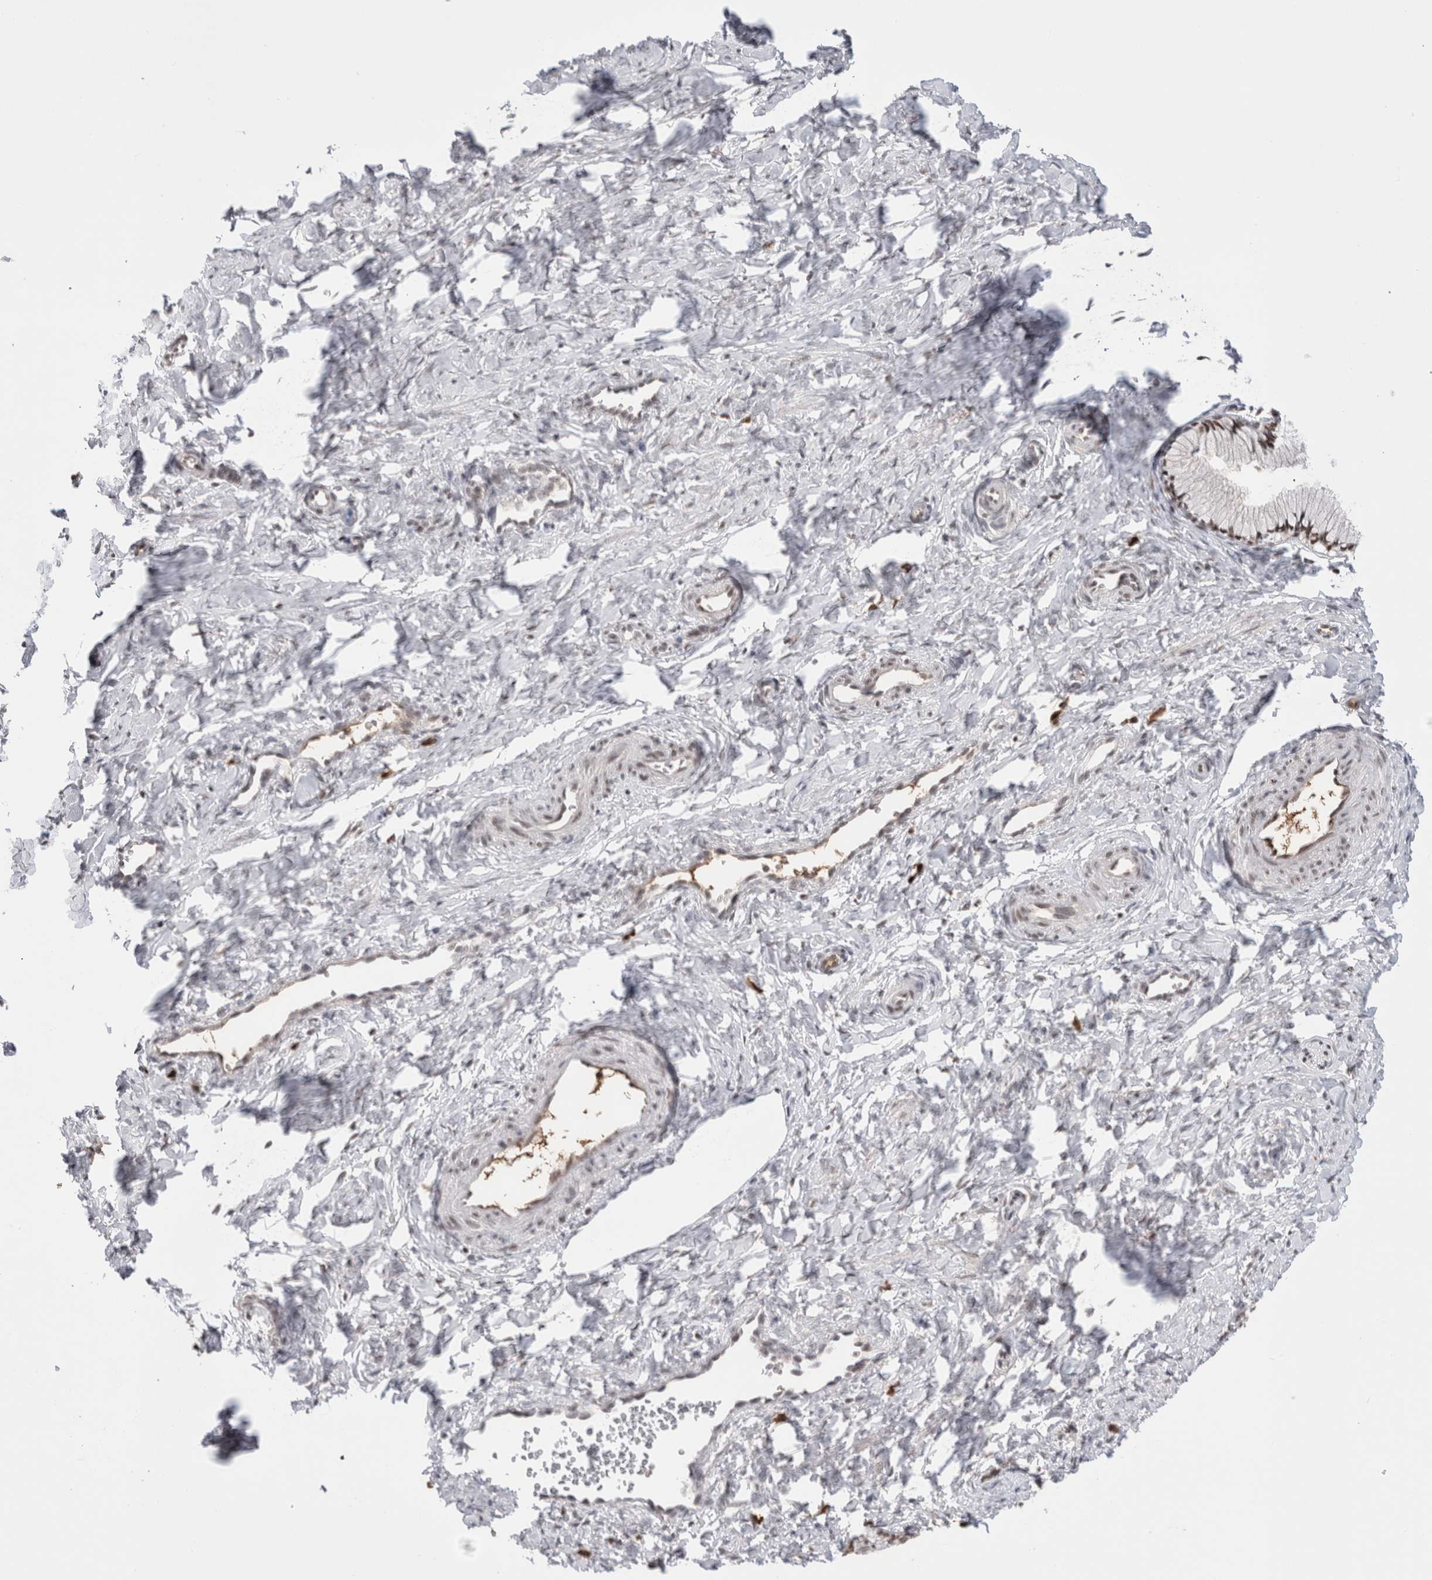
{"staining": {"intensity": "negative", "quantity": "none", "location": "none"}, "tissue": "cervix", "cell_type": "Glandular cells", "image_type": "normal", "snomed": [{"axis": "morphology", "description": "Normal tissue, NOS"}, {"axis": "topography", "description": "Cervix"}], "caption": "Immunohistochemical staining of benign cervix reveals no significant expression in glandular cells.", "gene": "ZNF24", "patient": {"sex": "female", "age": 27}}